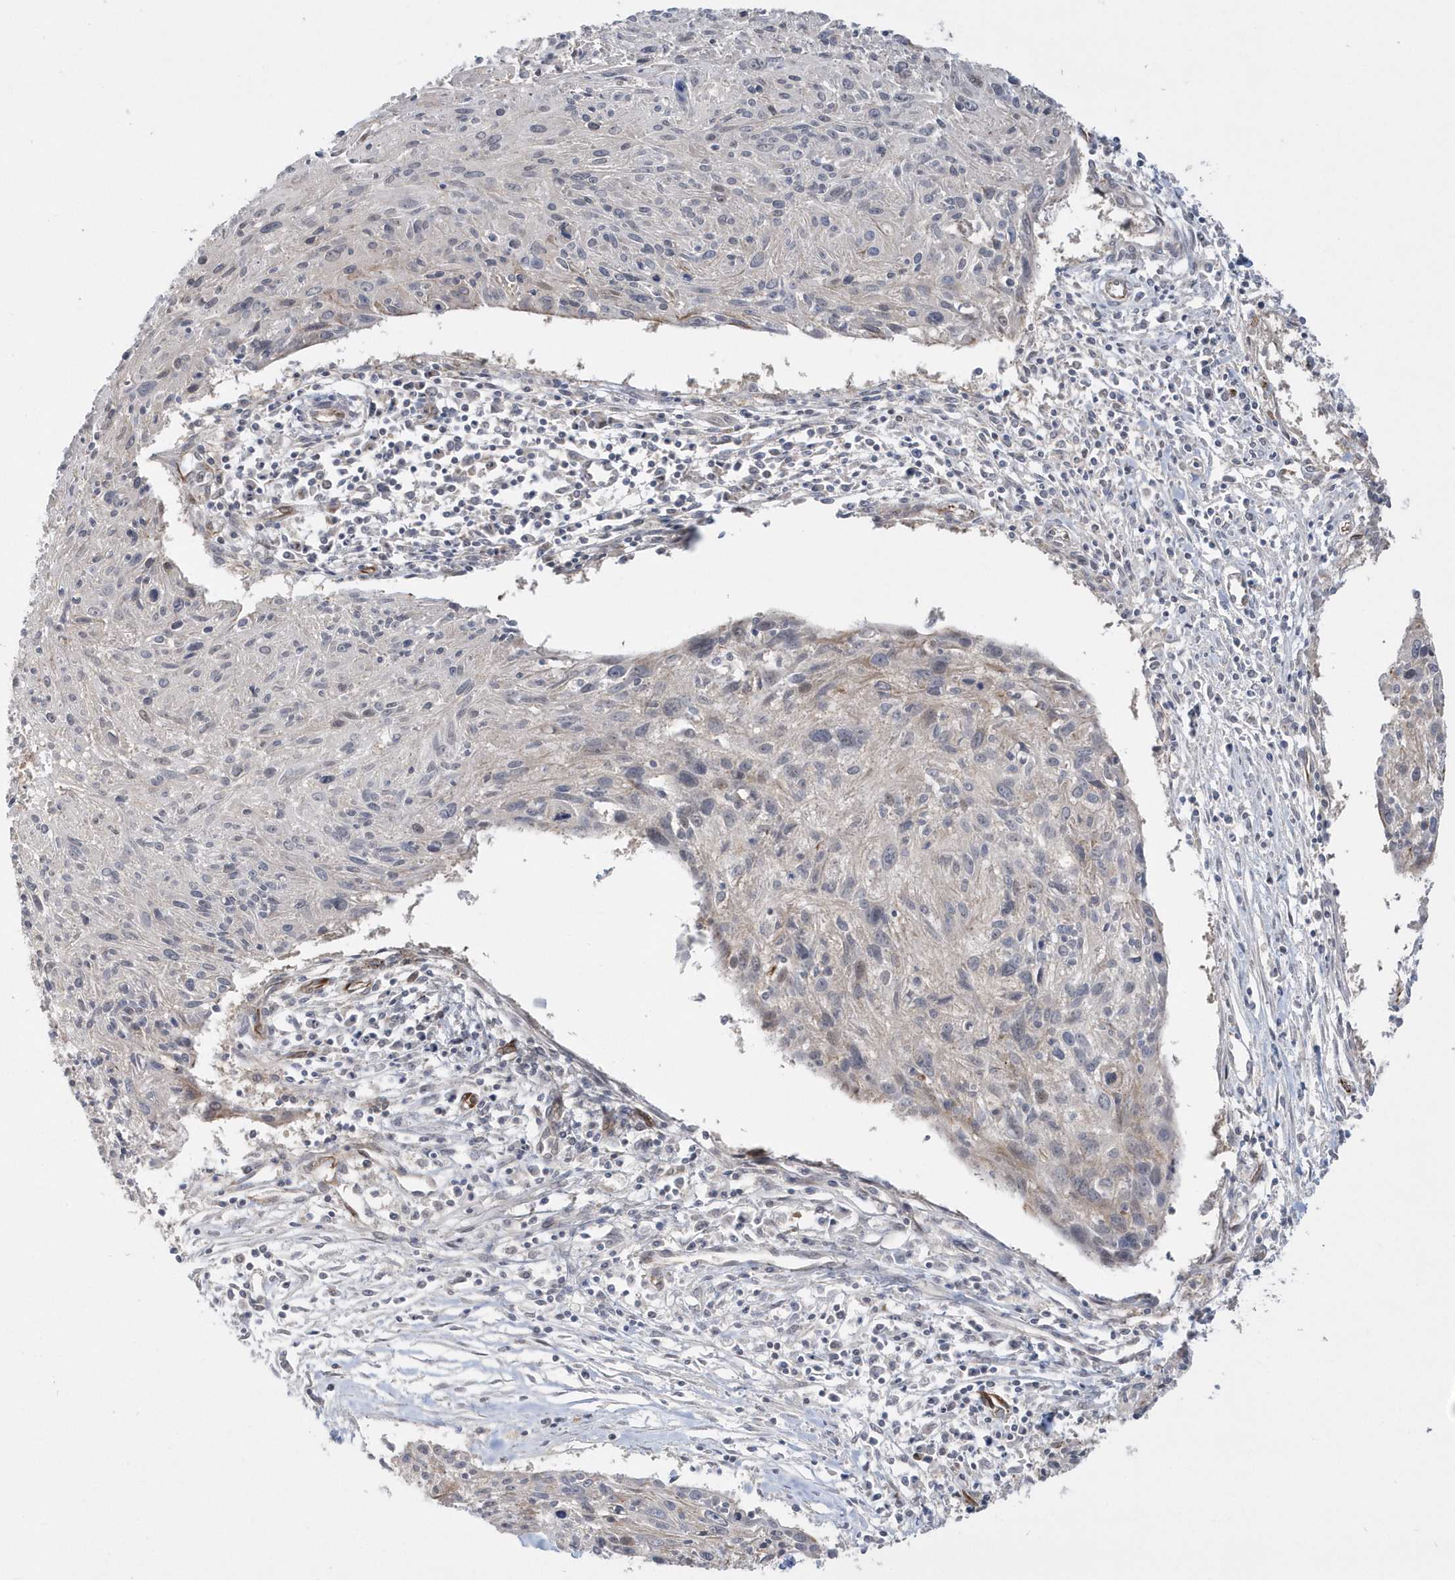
{"staining": {"intensity": "negative", "quantity": "none", "location": "none"}, "tissue": "cervical cancer", "cell_type": "Tumor cells", "image_type": "cancer", "snomed": [{"axis": "morphology", "description": "Squamous cell carcinoma, NOS"}, {"axis": "topography", "description": "Cervix"}], "caption": "DAB immunohistochemical staining of squamous cell carcinoma (cervical) reveals no significant expression in tumor cells.", "gene": "DHX57", "patient": {"sex": "female", "age": 51}}